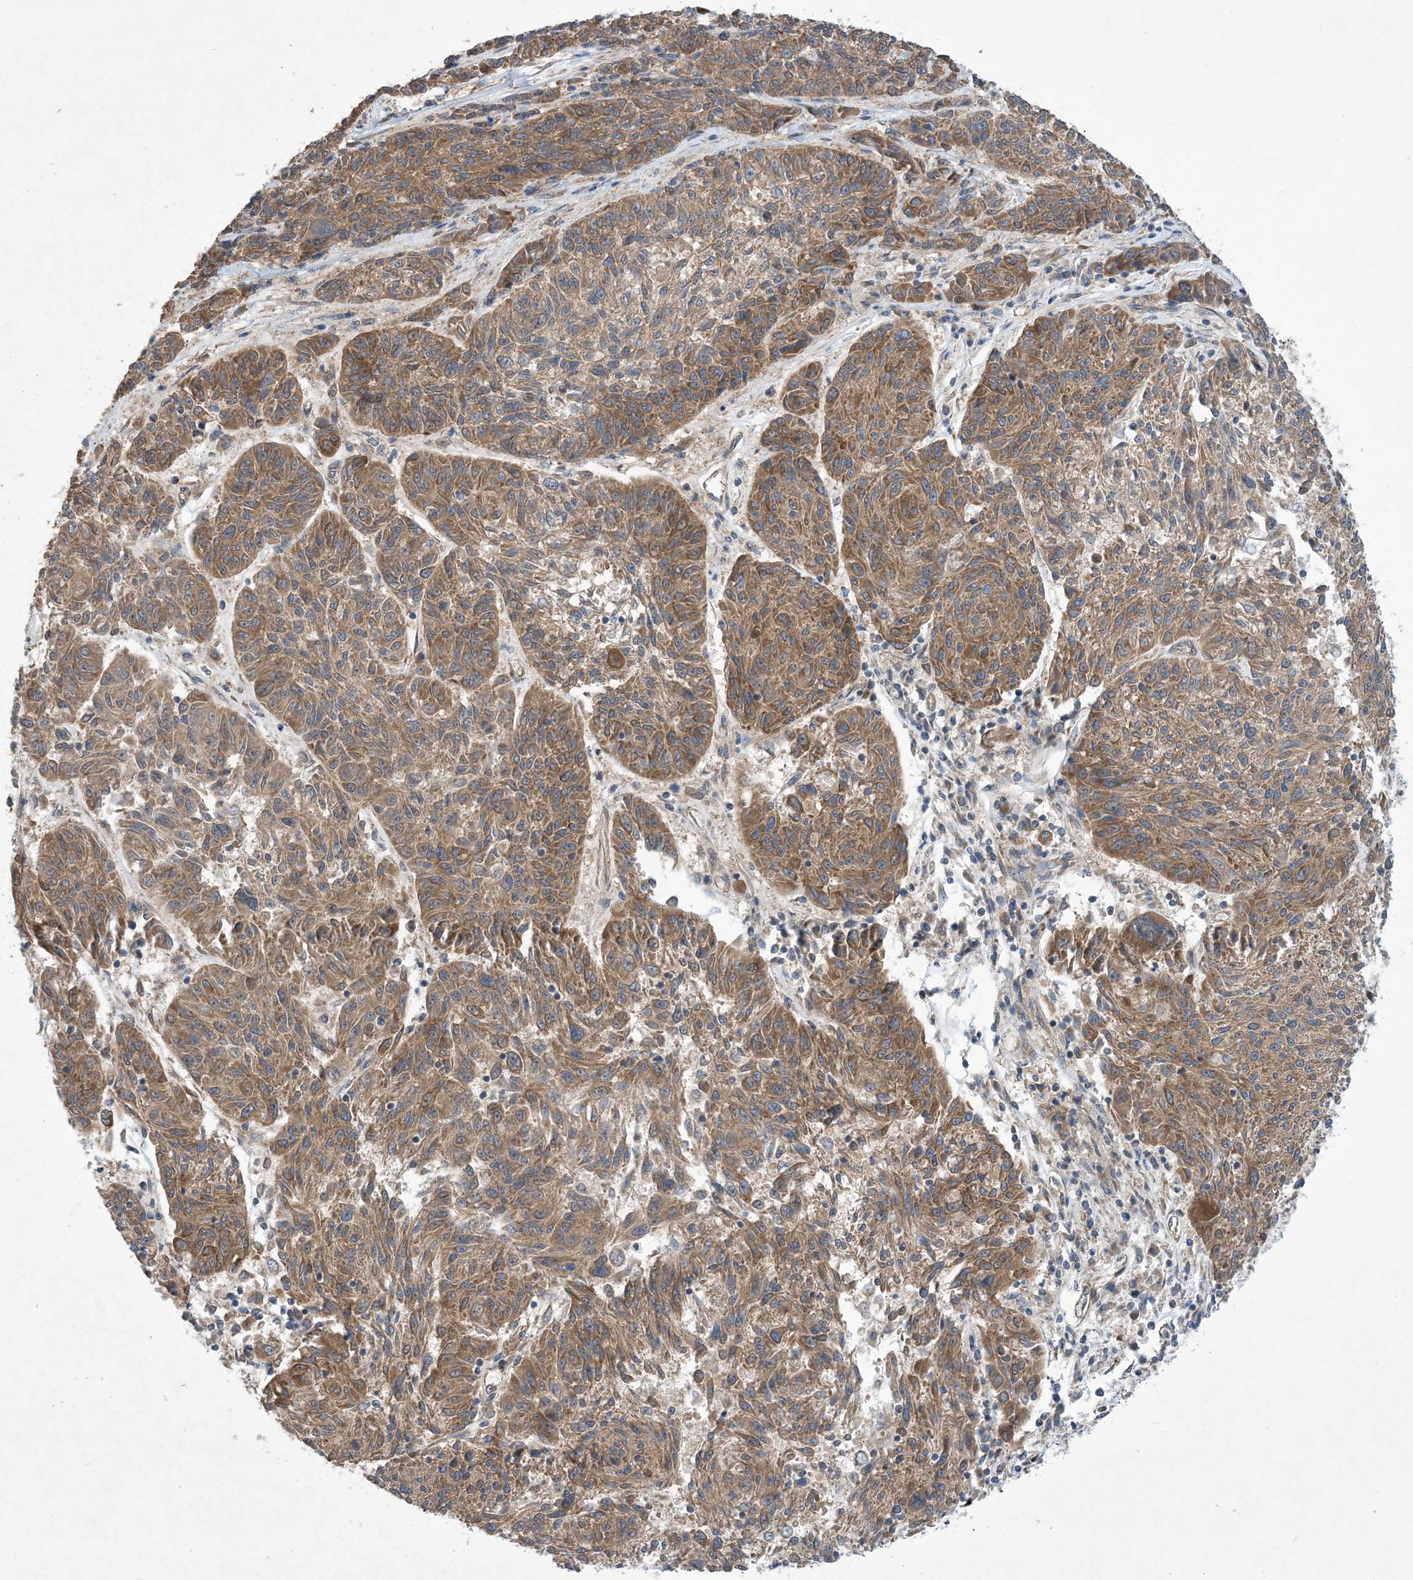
{"staining": {"intensity": "moderate", "quantity": ">75%", "location": "cytoplasmic/membranous"}, "tissue": "melanoma", "cell_type": "Tumor cells", "image_type": "cancer", "snomed": [{"axis": "morphology", "description": "Malignant melanoma, NOS"}, {"axis": "topography", "description": "Skin"}], "caption": "High-power microscopy captured an immunohistochemistry (IHC) histopathology image of malignant melanoma, revealing moderate cytoplasmic/membranous expression in about >75% of tumor cells. The staining was performed using DAB (3,3'-diaminobenzidine) to visualize the protein expression in brown, while the nuclei were stained in blue with hematoxylin (Magnification: 20x).", "gene": "EHBP1", "patient": {"sex": "male", "age": 53}}